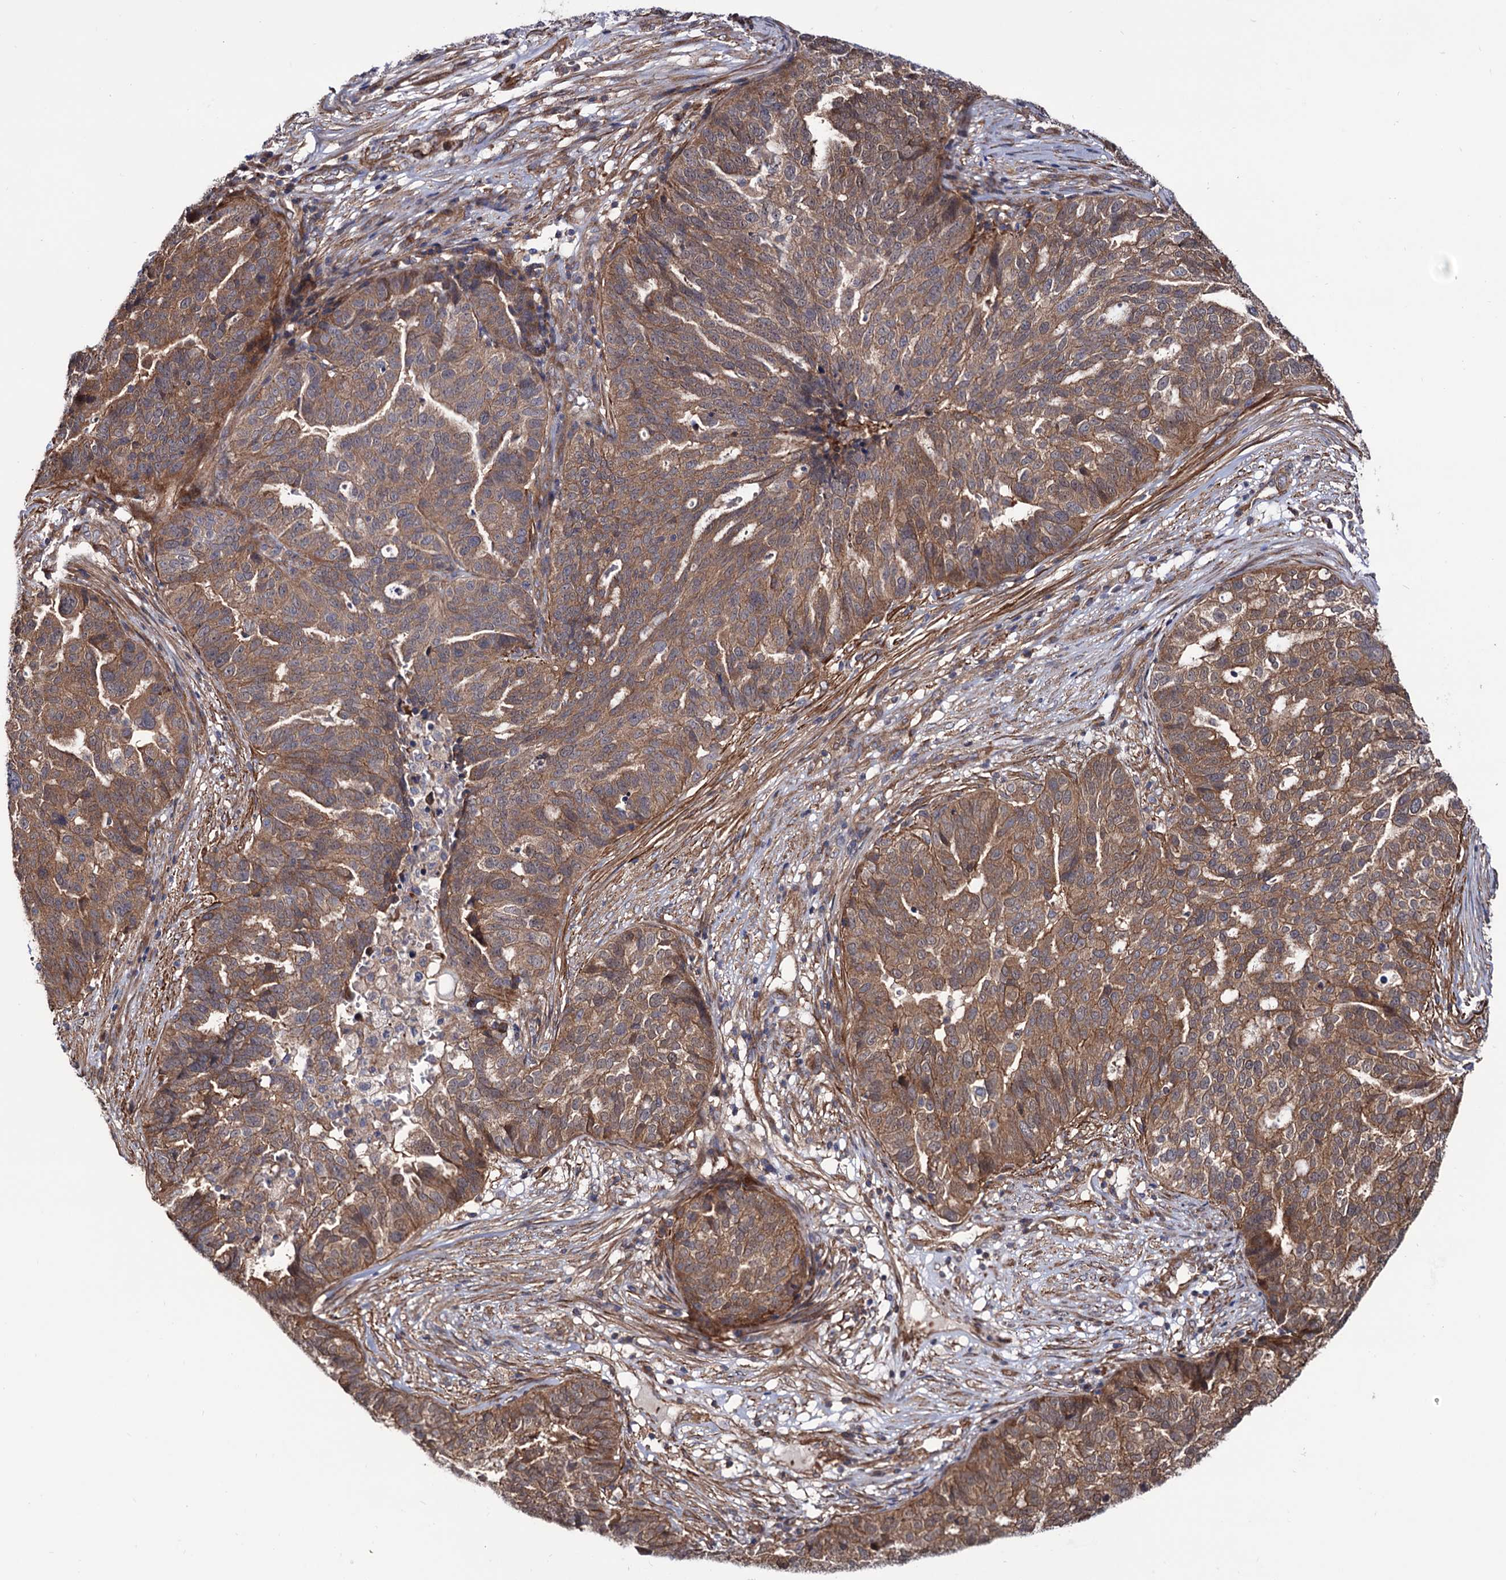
{"staining": {"intensity": "moderate", "quantity": ">75%", "location": "cytoplasmic/membranous"}, "tissue": "ovarian cancer", "cell_type": "Tumor cells", "image_type": "cancer", "snomed": [{"axis": "morphology", "description": "Cystadenocarcinoma, serous, NOS"}, {"axis": "topography", "description": "Ovary"}], "caption": "Brown immunohistochemical staining in human ovarian cancer demonstrates moderate cytoplasmic/membranous staining in about >75% of tumor cells.", "gene": "FERMT2", "patient": {"sex": "female", "age": 59}}